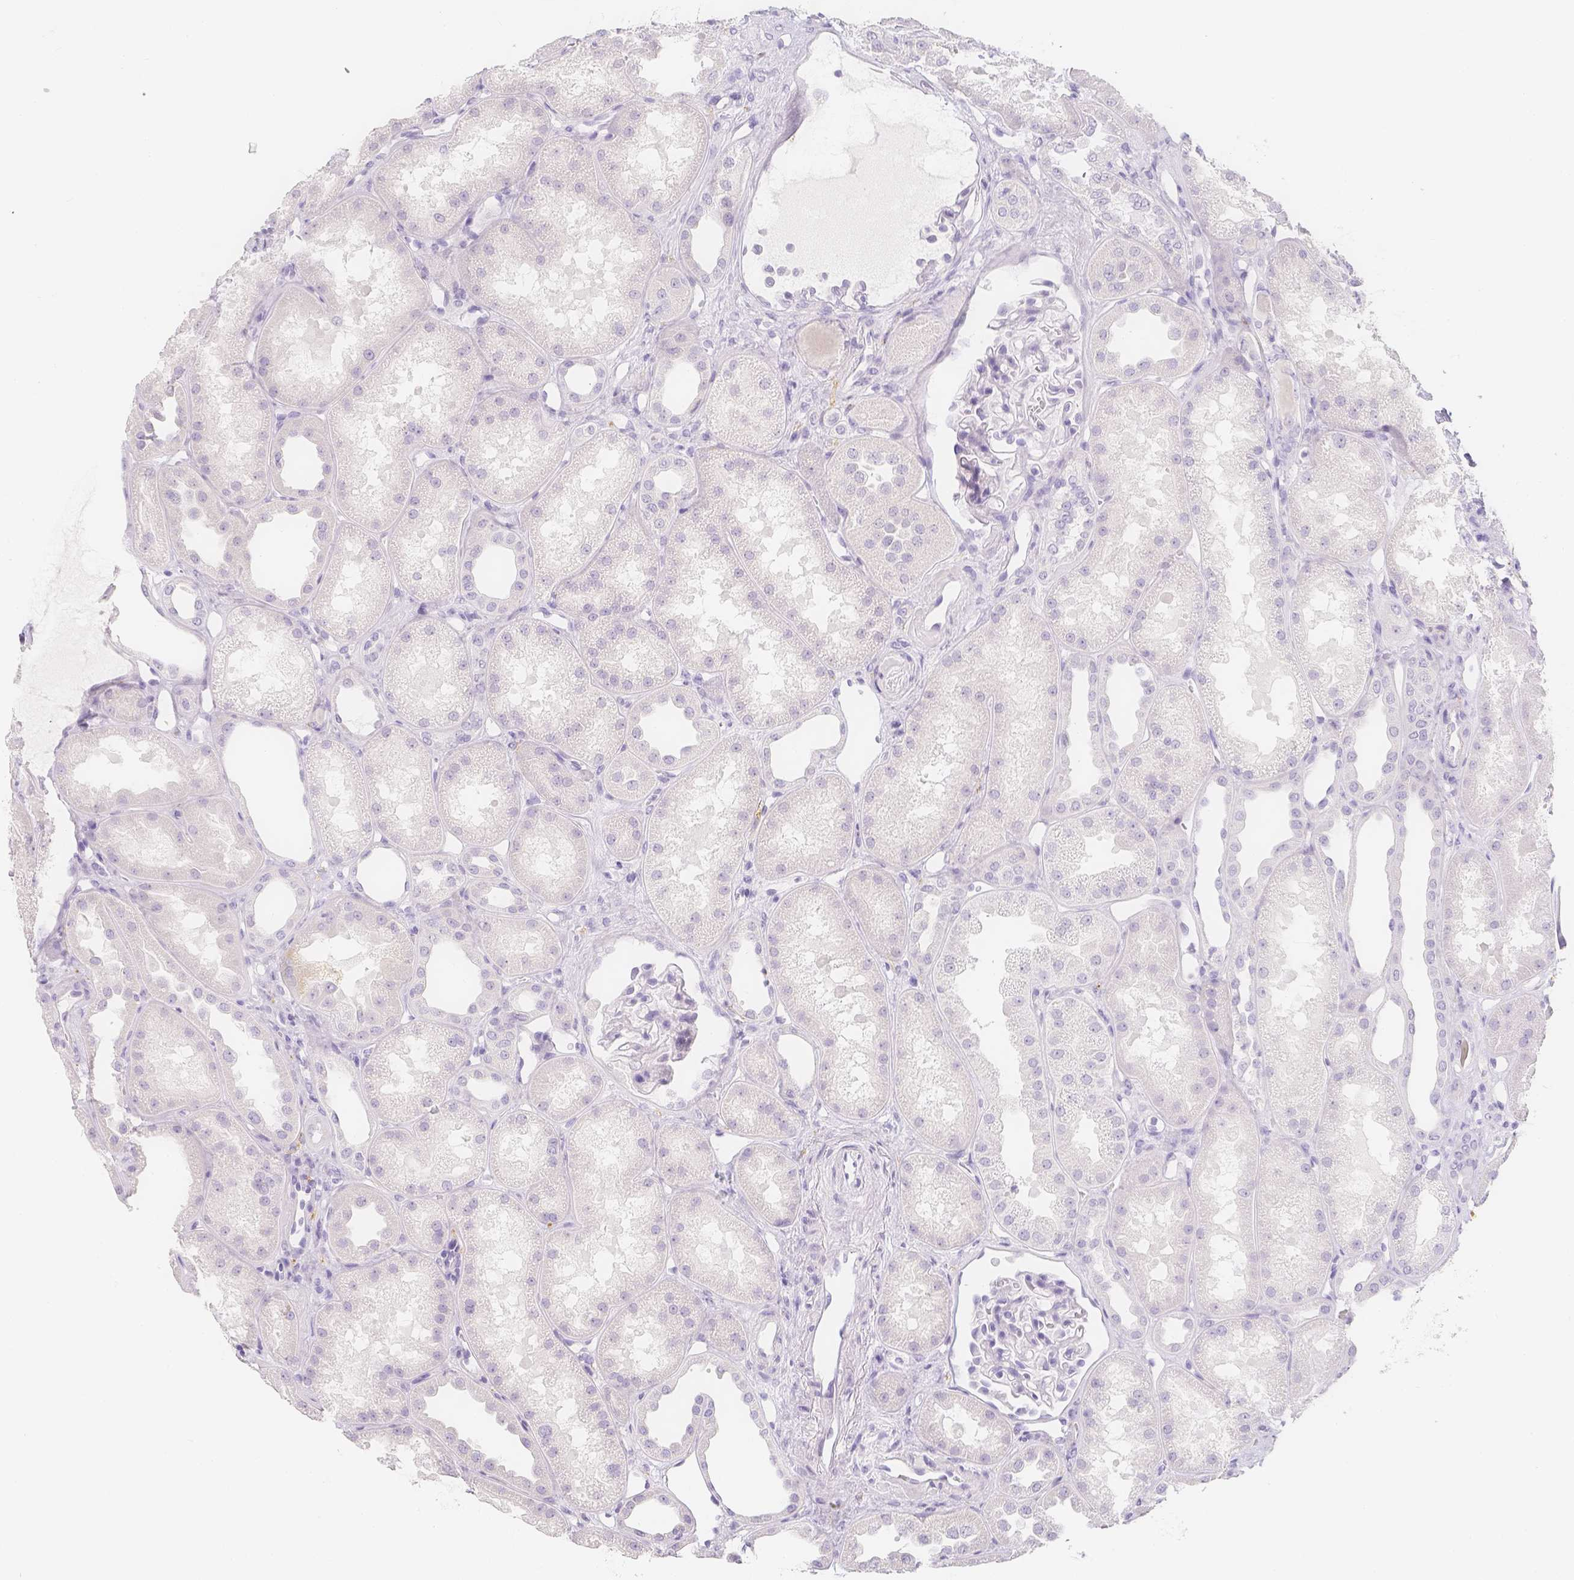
{"staining": {"intensity": "negative", "quantity": "none", "location": "none"}, "tissue": "kidney", "cell_type": "Cells in glomeruli", "image_type": "normal", "snomed": [{"axis": "morphology", "description": "Normal tissue, NOS"}, {"axis": "topography", "description": "Kidney"}], "caption": "High power microscopy histopathology image of an immunohistochemistry photomicrograph of benign kidney, revealing no significant positivity in cells in glomeruli.", "gene": "SLC18A1", "patient": {"sex": "male", "age": 61}}